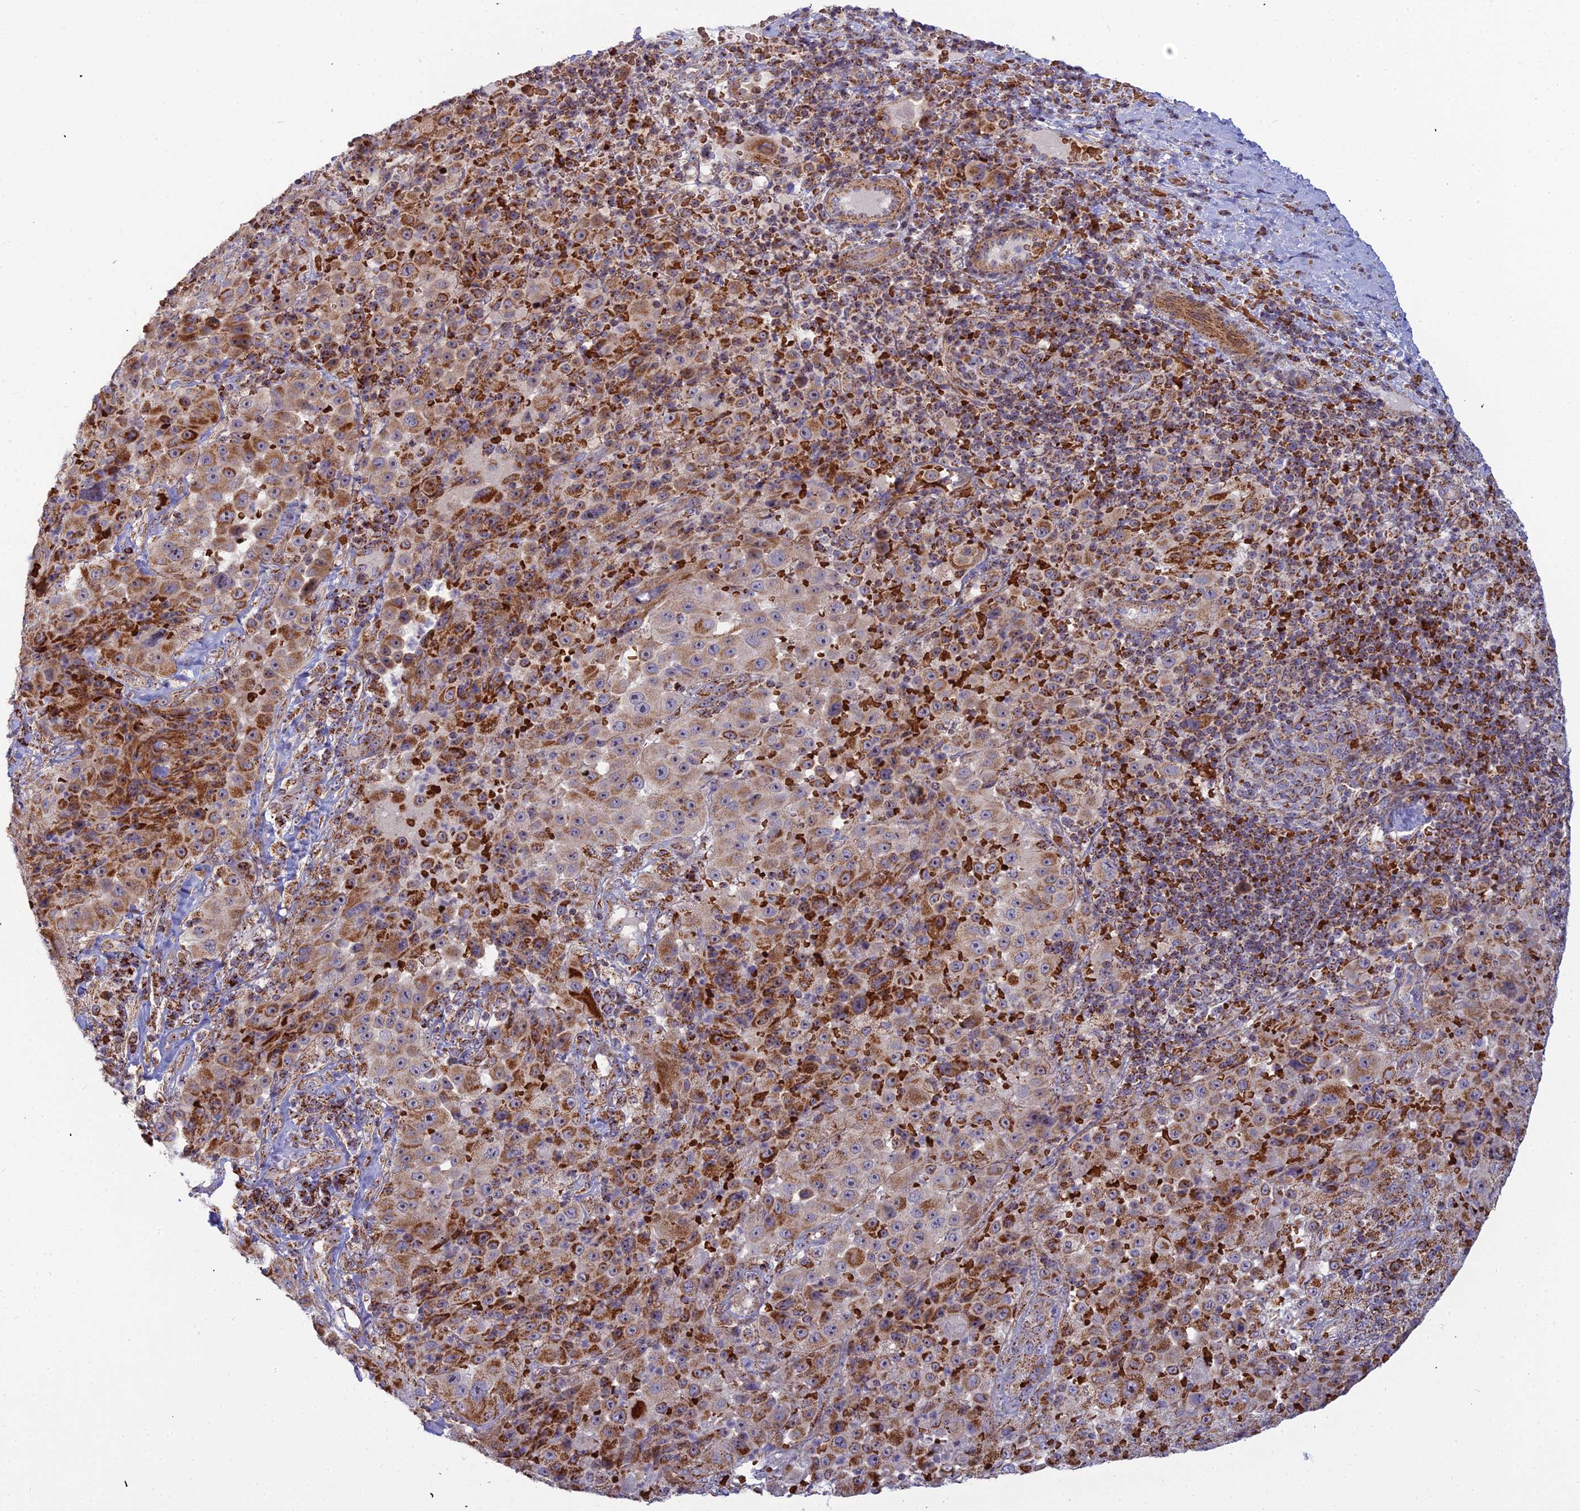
{"staining": {"intensity": "strong", "quantity": ">75%", "location": "cytoplasmic/membranous"}, "tissue": "melanoma", "cell_type": "Tumor cells", "image_type": "cancer", "snomed": [{"axis": "morphology", "description": "Malignant melanoma, Metastatic site"}, {"axis": "topography", "description": "Lymph node"}], "caption": "IHC micrograph of neoplastic tissue: human malignant melanoma (metastatic site) stained using IHC shows high levels of strong protein expression localized specifically in the cytoplasmic/membranous of tumor cells, appearing as a cytoplasmic/membranous brown color.", "gene": "SLC35F4", "patient": {"sex": "male", "age": 62}}